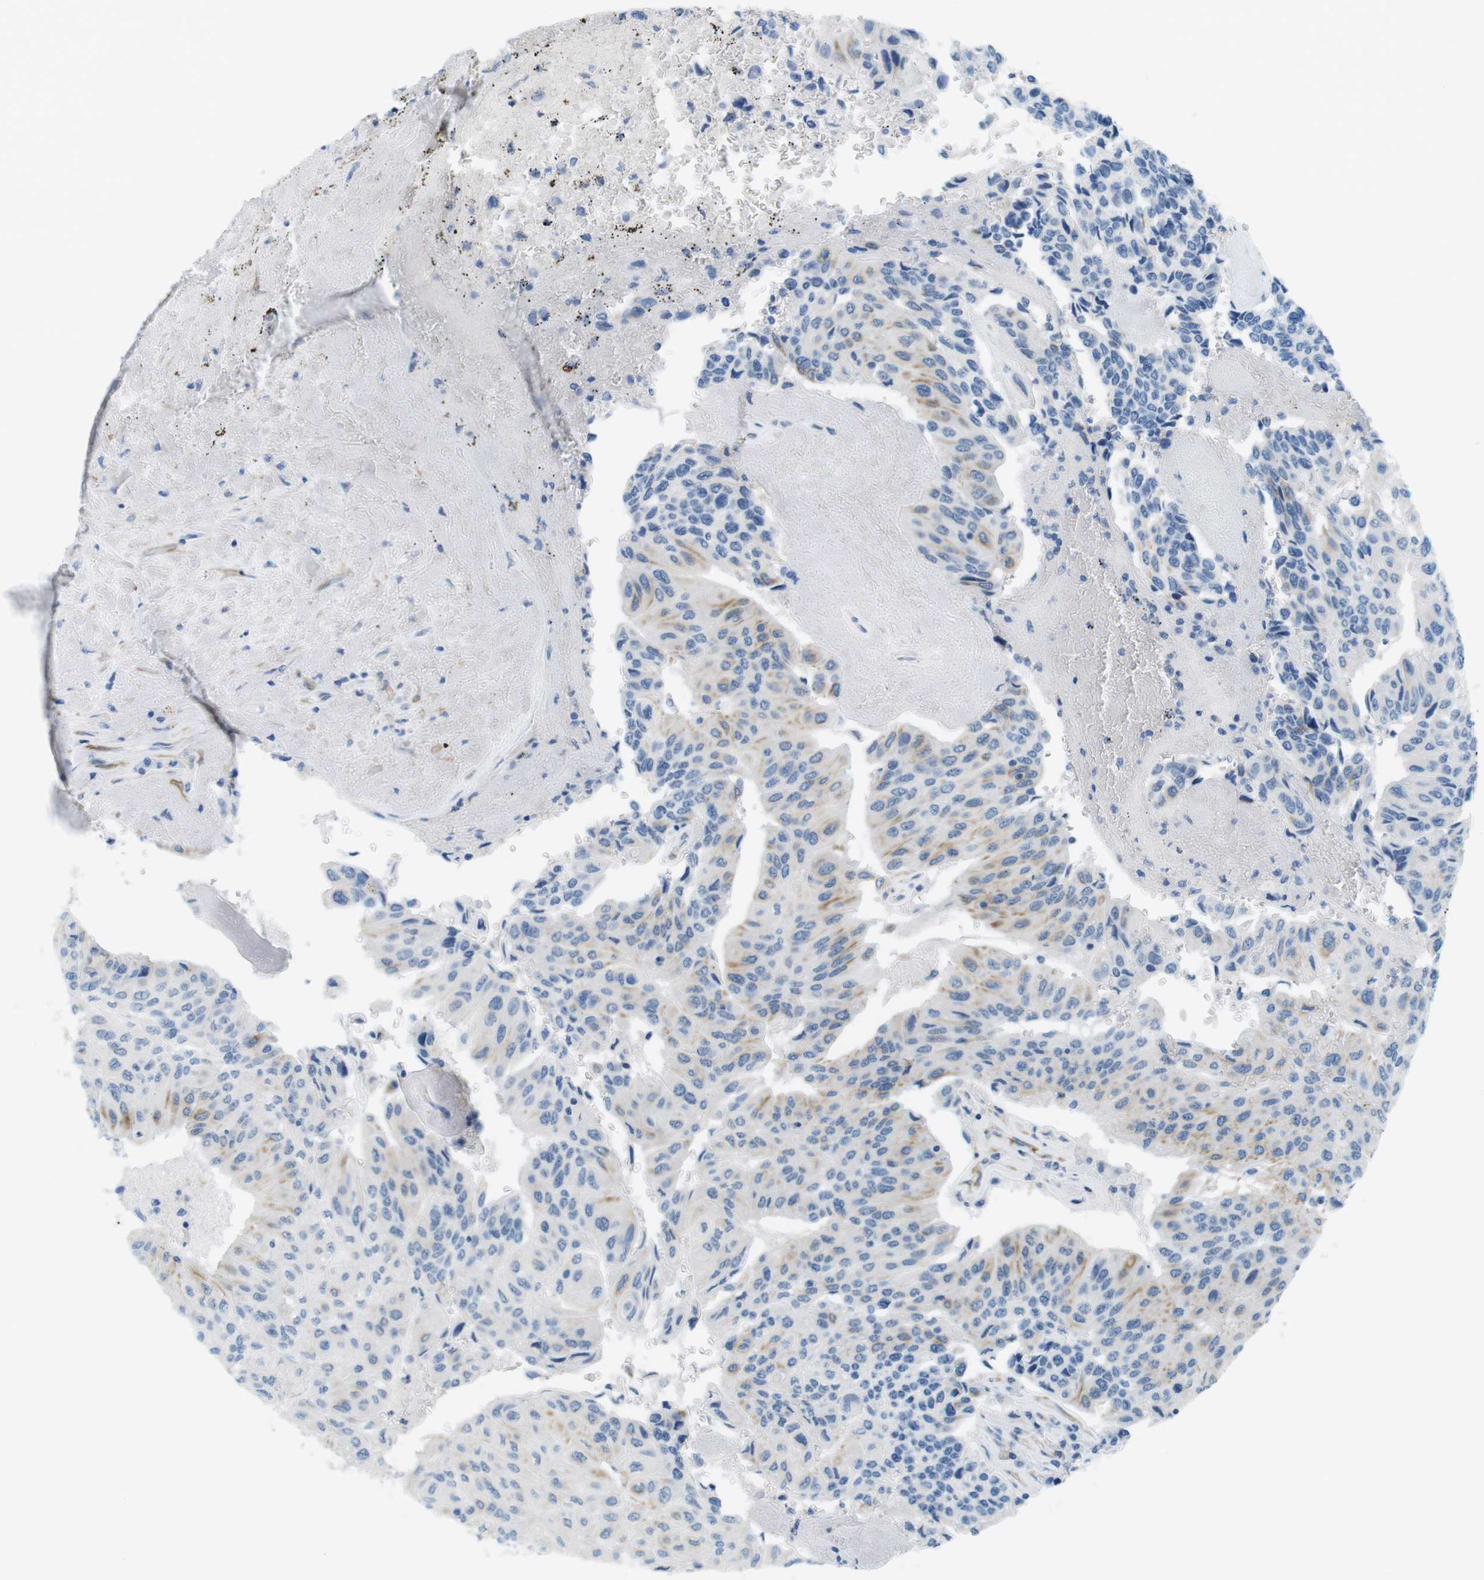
{"staining": {"intensity": "weak", "quantity": "<25%", "location": "cytoplasmic/membranous"}, "tissue": "urothelial cancer", "cell_type": "Tumor cells", "image_type": "cancer", "snomed": [{"axis": "morphology", "description": "Urothelial carcinoma, High grade"}, {"axis": "topography", "description": "Urinary bladder"}], "caption": "This is an immunohistochemistry (IHC) histopathology image of human urothelial cancer. There is no staining in tumor cells.", "gene": "MYH9", "patient": {"sex": "male", "age": 66}}